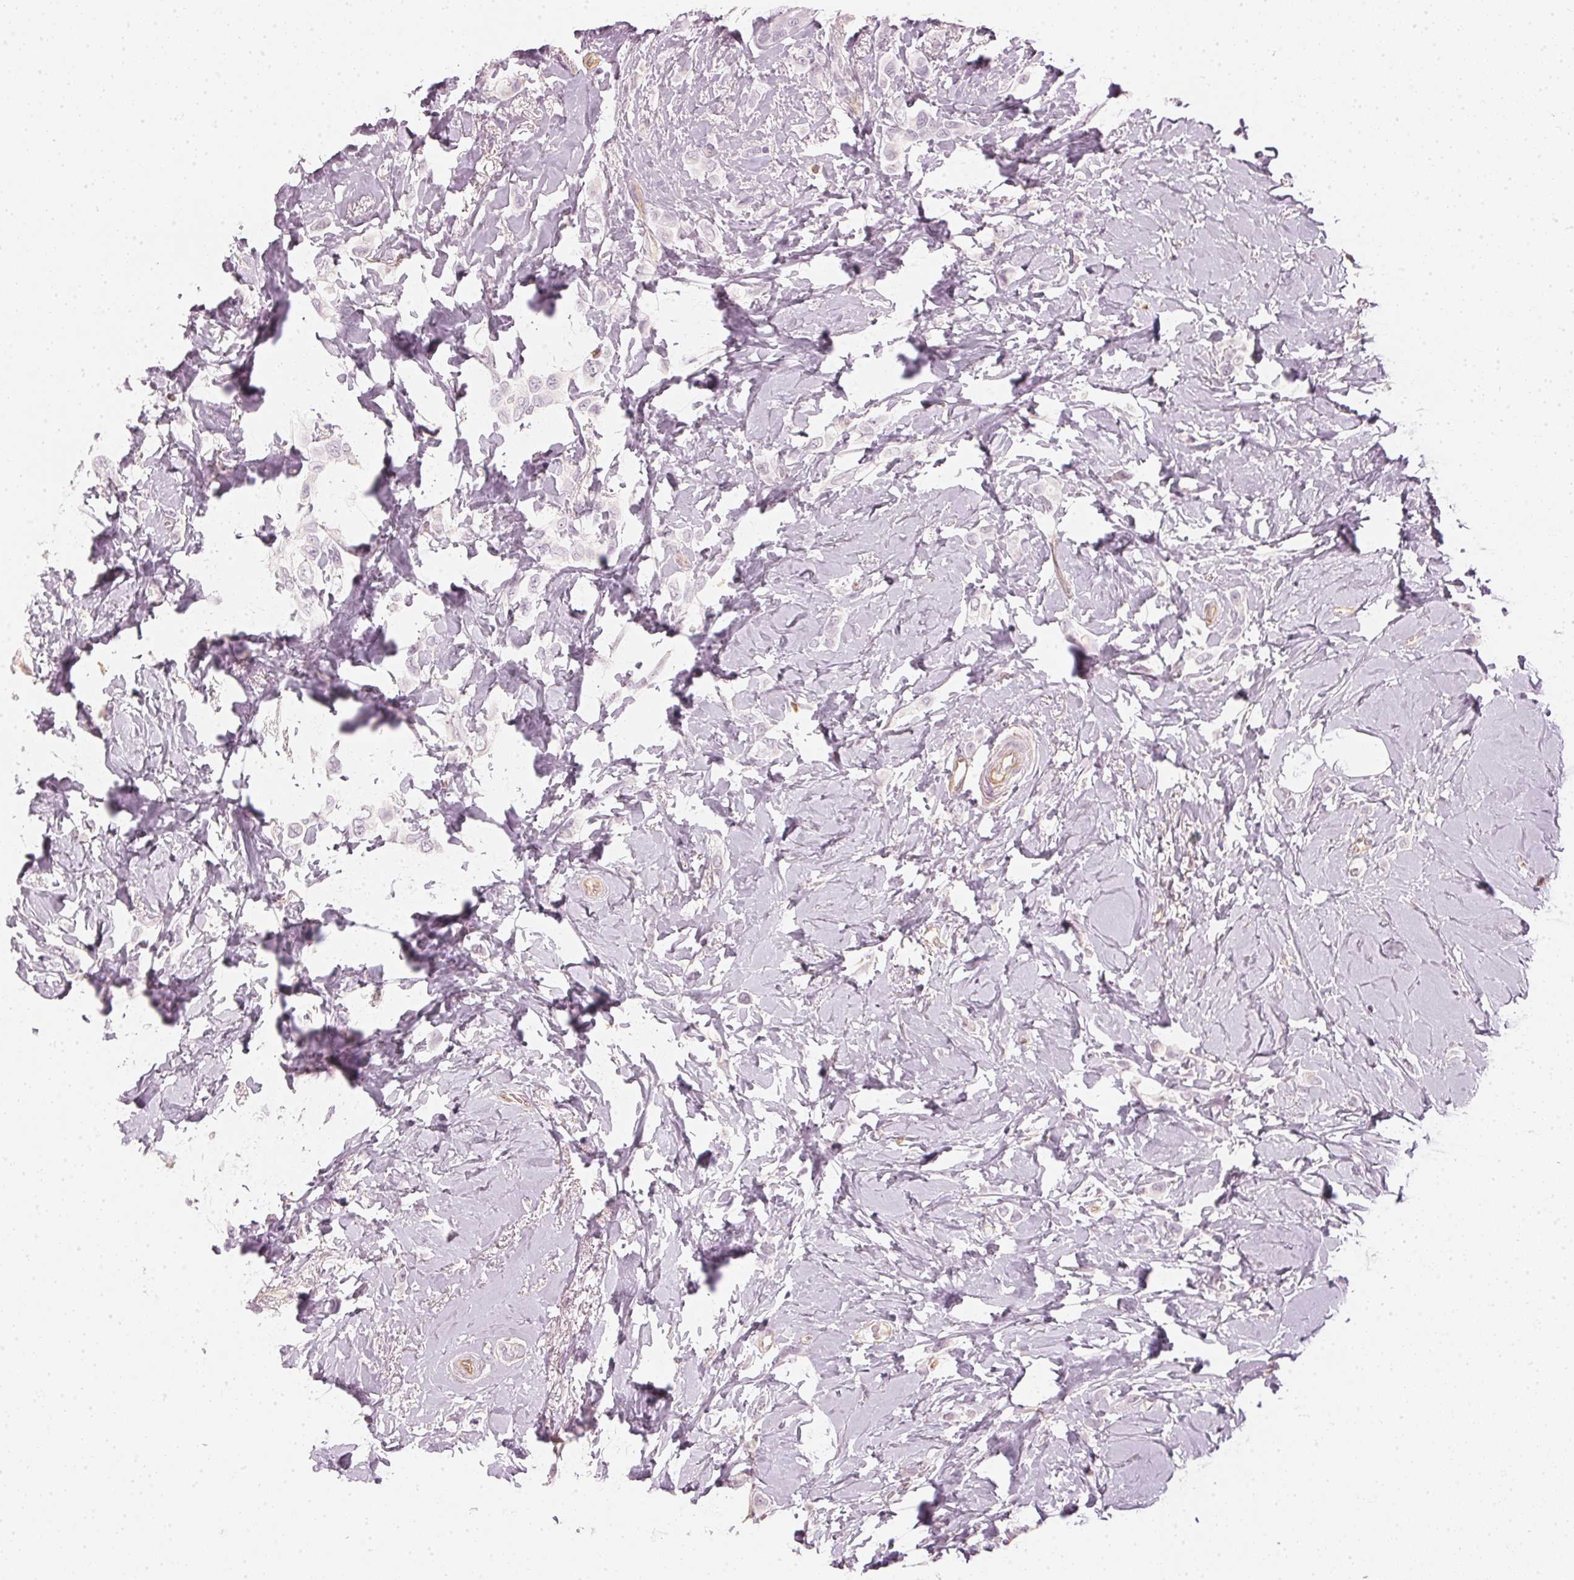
{"staining": {"intensity": "negative", "quantity": "none", "location": "none"}, "tissue": "breast cancer", "cell_type": "Tumor cells", "image_type": "cancer", "snomed": [{"axis": "morphology", "description": "Lobular carcinoma"}, {"axis": "topography", "description": "Breast"}], "caption": "DAB immunohistochemical staining of human breast cancer (lobular carcinoma) exhibits no significant positivity in tumor cells.", "gene": "APLP1", "patient": {"sex": "female", "age": 66}}